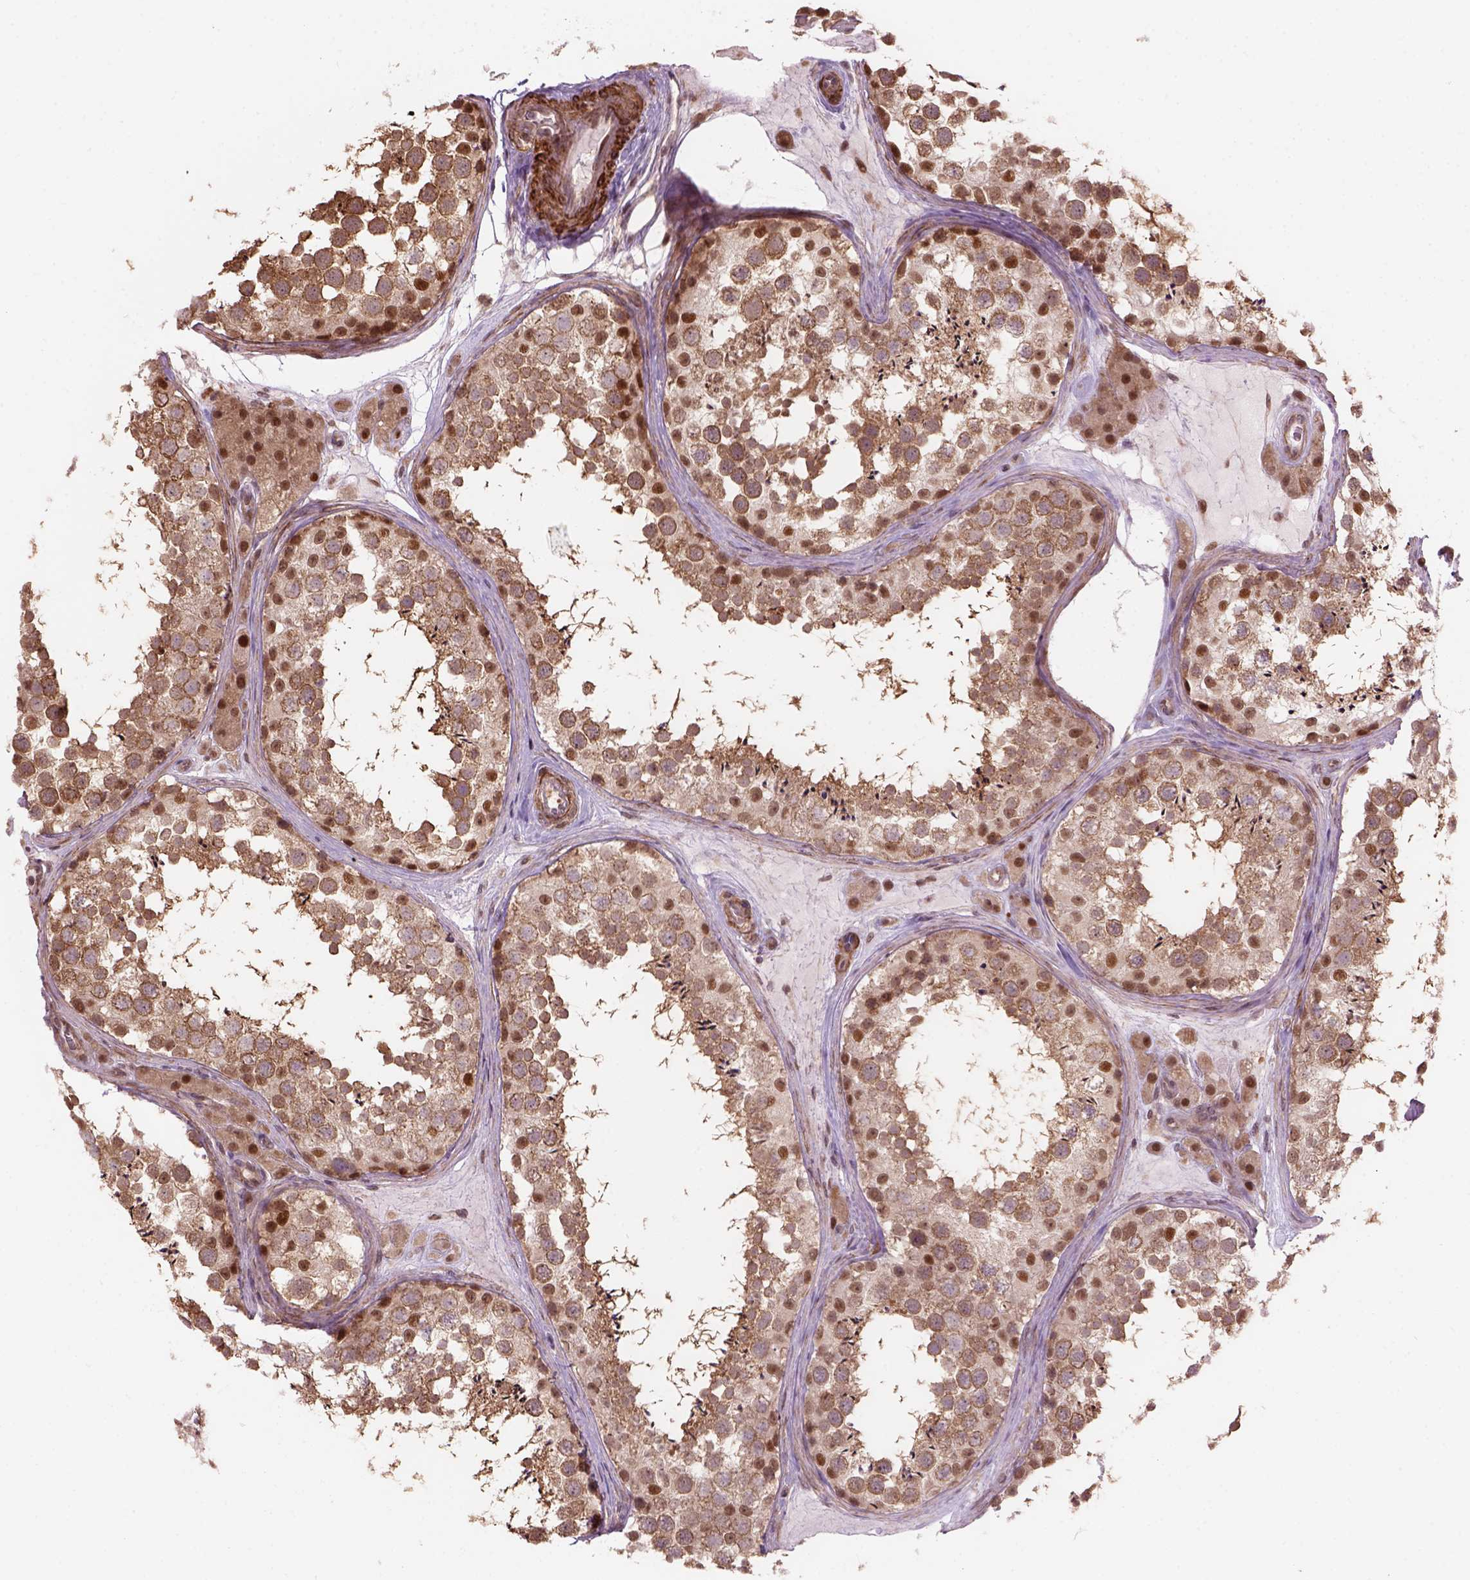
{"staining": {"intensity": "moderate", "quantity": "25%-75%", "location": "cytoplasmic/membranous,nuclear"}, "tissue": "testis", "cell_type": "Cells in seminiferous ducts", "image_type": "normal", "snomed": [{"axis": "morphology", "description": "Normal tissue, NOS"}, {"axis": "topography", "description": "Testis"}], "caption": "Immunohistochemistry photomicrograph of normal testis: testis stained using immunohistochemistry (IHC) exhibits medium levels of moderate protein expression localized specifically in the cytoplasmic/membranous,nuclear of cells in seminiferous ducts, appearing as a cytoplasmic/membranous,nuclear brown color.", "gene": "PSMD11", "patient": {"sex": "male", "age": 41}}